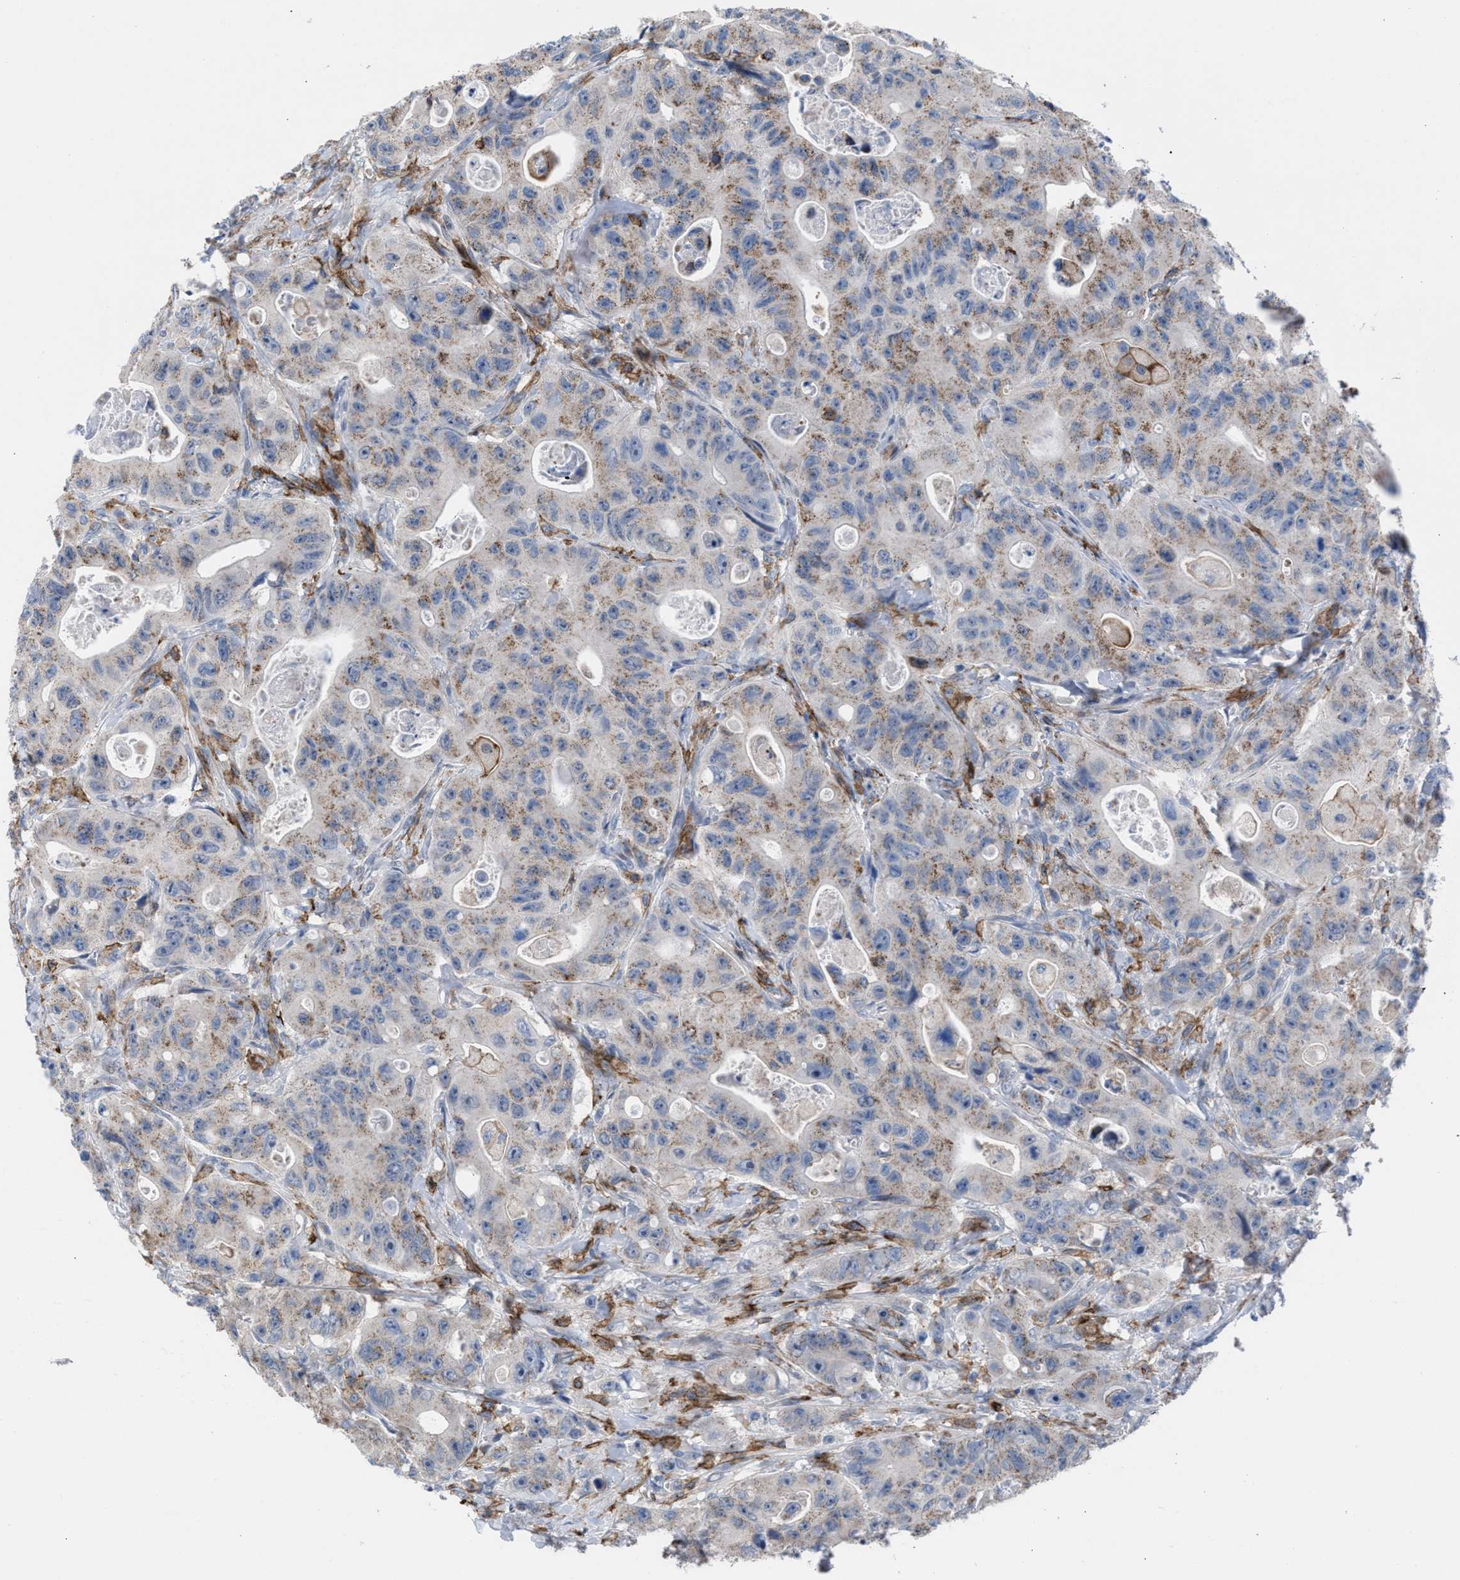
{"staining": {"intensity": "weak", "quantity": "25%-75%", "location": "cytoplasmic/membranous"}, "tissue": "colorectal cancer", "cell_type": "Tumor cells", "image_type": "cancer", "snomed": [{"axis": "morphology", "description": "Adenocarcinoma, NOS"}, {"axis": "topography", "description": "Colon"}], "caption": "A brown stain shows weak cytoplasmic/membranous staining of a protein in human colorectal cancer tumor cells. The staining is performed using DAB (3,3'-diaminobenzidine) brown chromogen to label protein expression. The nuclei are counter-stained blue using hematoxylin.", "gene": "SLC47A1", "patient": {"sex": "female", "age": 46}}